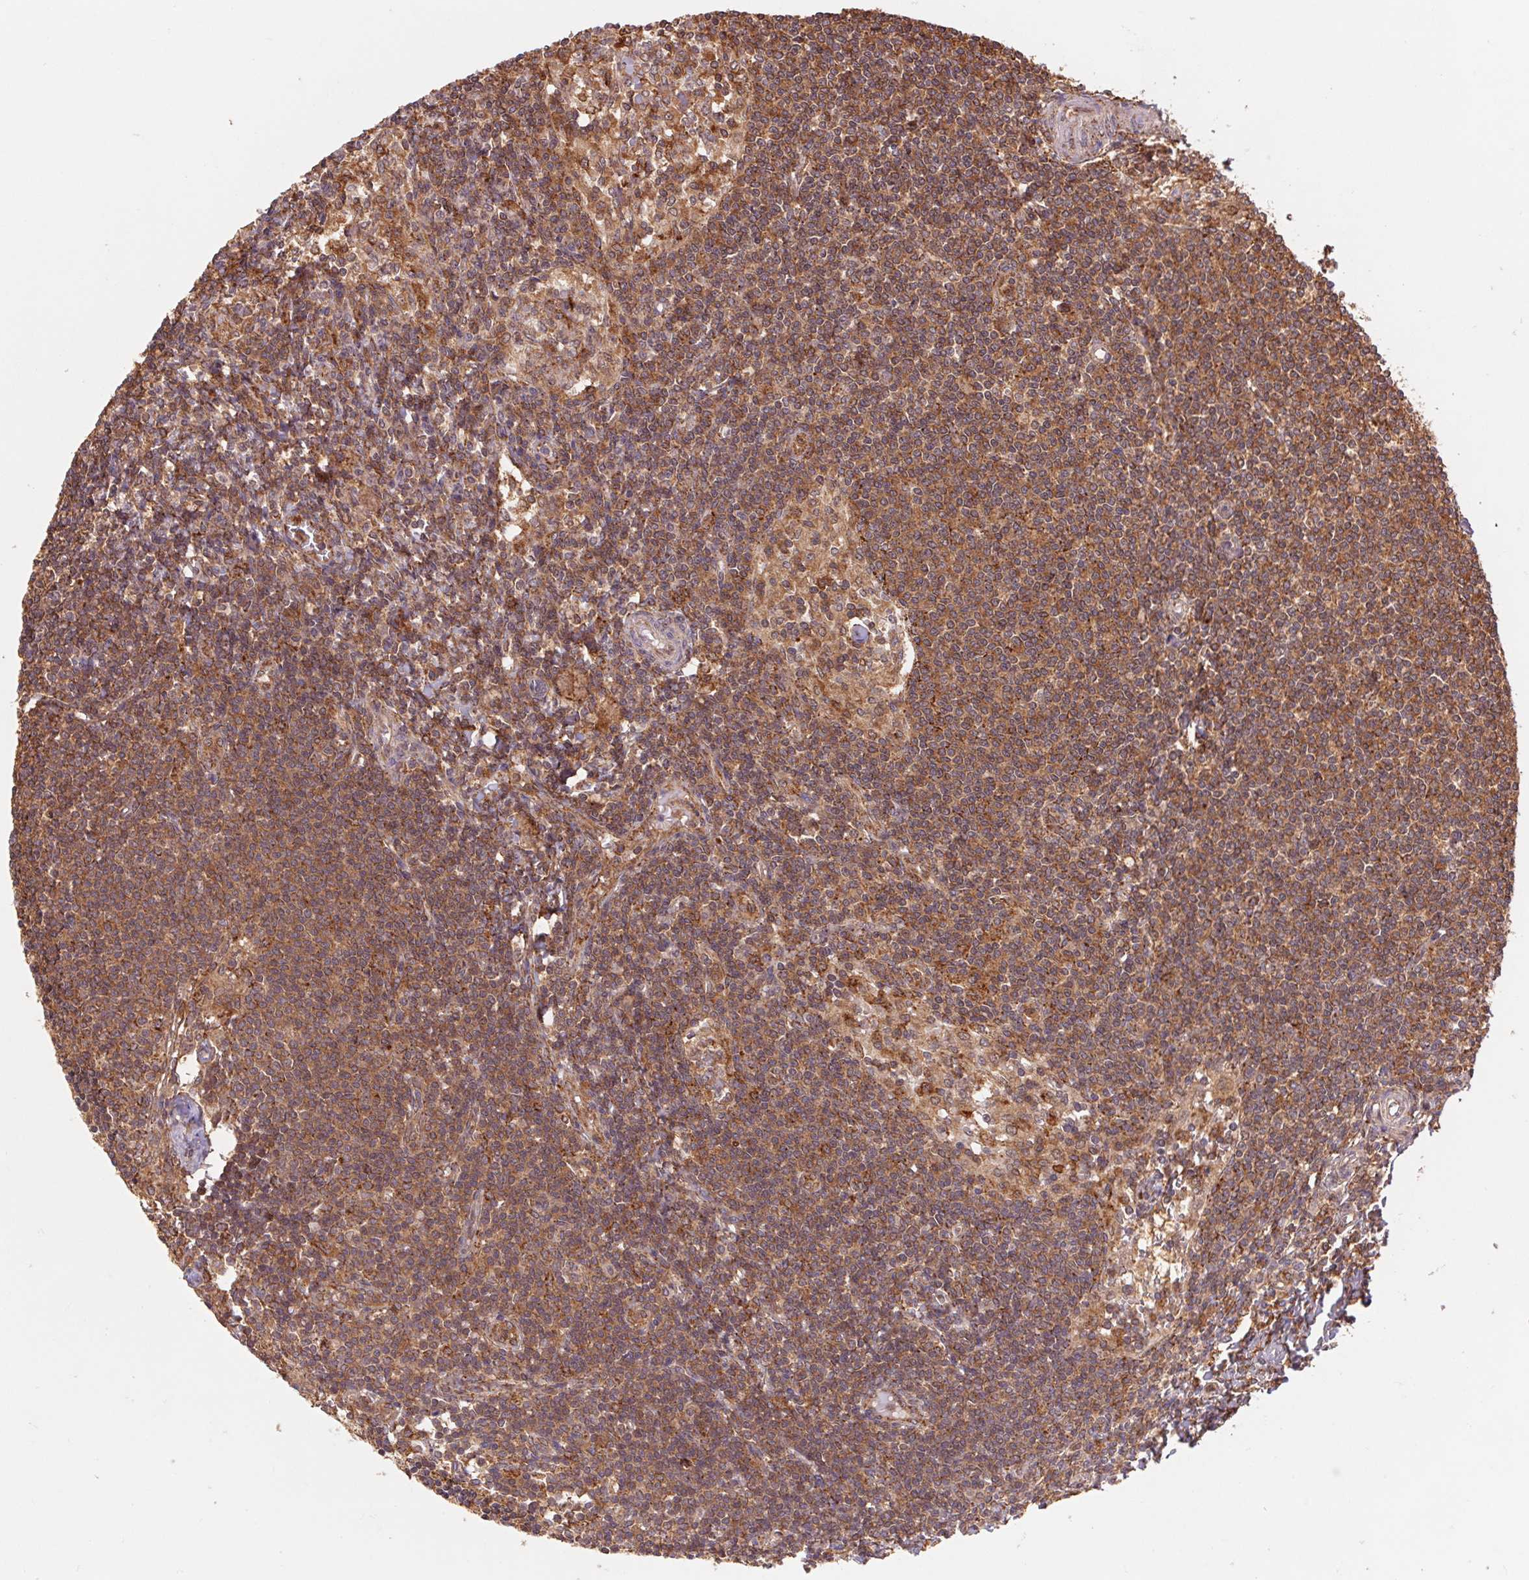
{"staining": {"intensity": "strong", "quantity": ">75%", "location": "cytoplasmic/membranous"}, "tissue": "lymph node", "cell_type": "Germinal center cells", "image_type": "normal", "snomed": [{"axis": "morphology", "description": "Normal tissue, NOS"}, {"axis": "topography", "description": "Lymph node"}], "caption": "IHC of normal lymph node reveals high levels of strong cytoplasmic/membranous positivity in approximately >75% of germinal center cells. The protein of interest is stained brown, and the nuclei are stained in blue (DAB (3,3'-diaminobenzidine) IHC with brightfield microscopy, high magnification).", "gene": "URM1", "patient": {"sex": "female", "age": 69}}